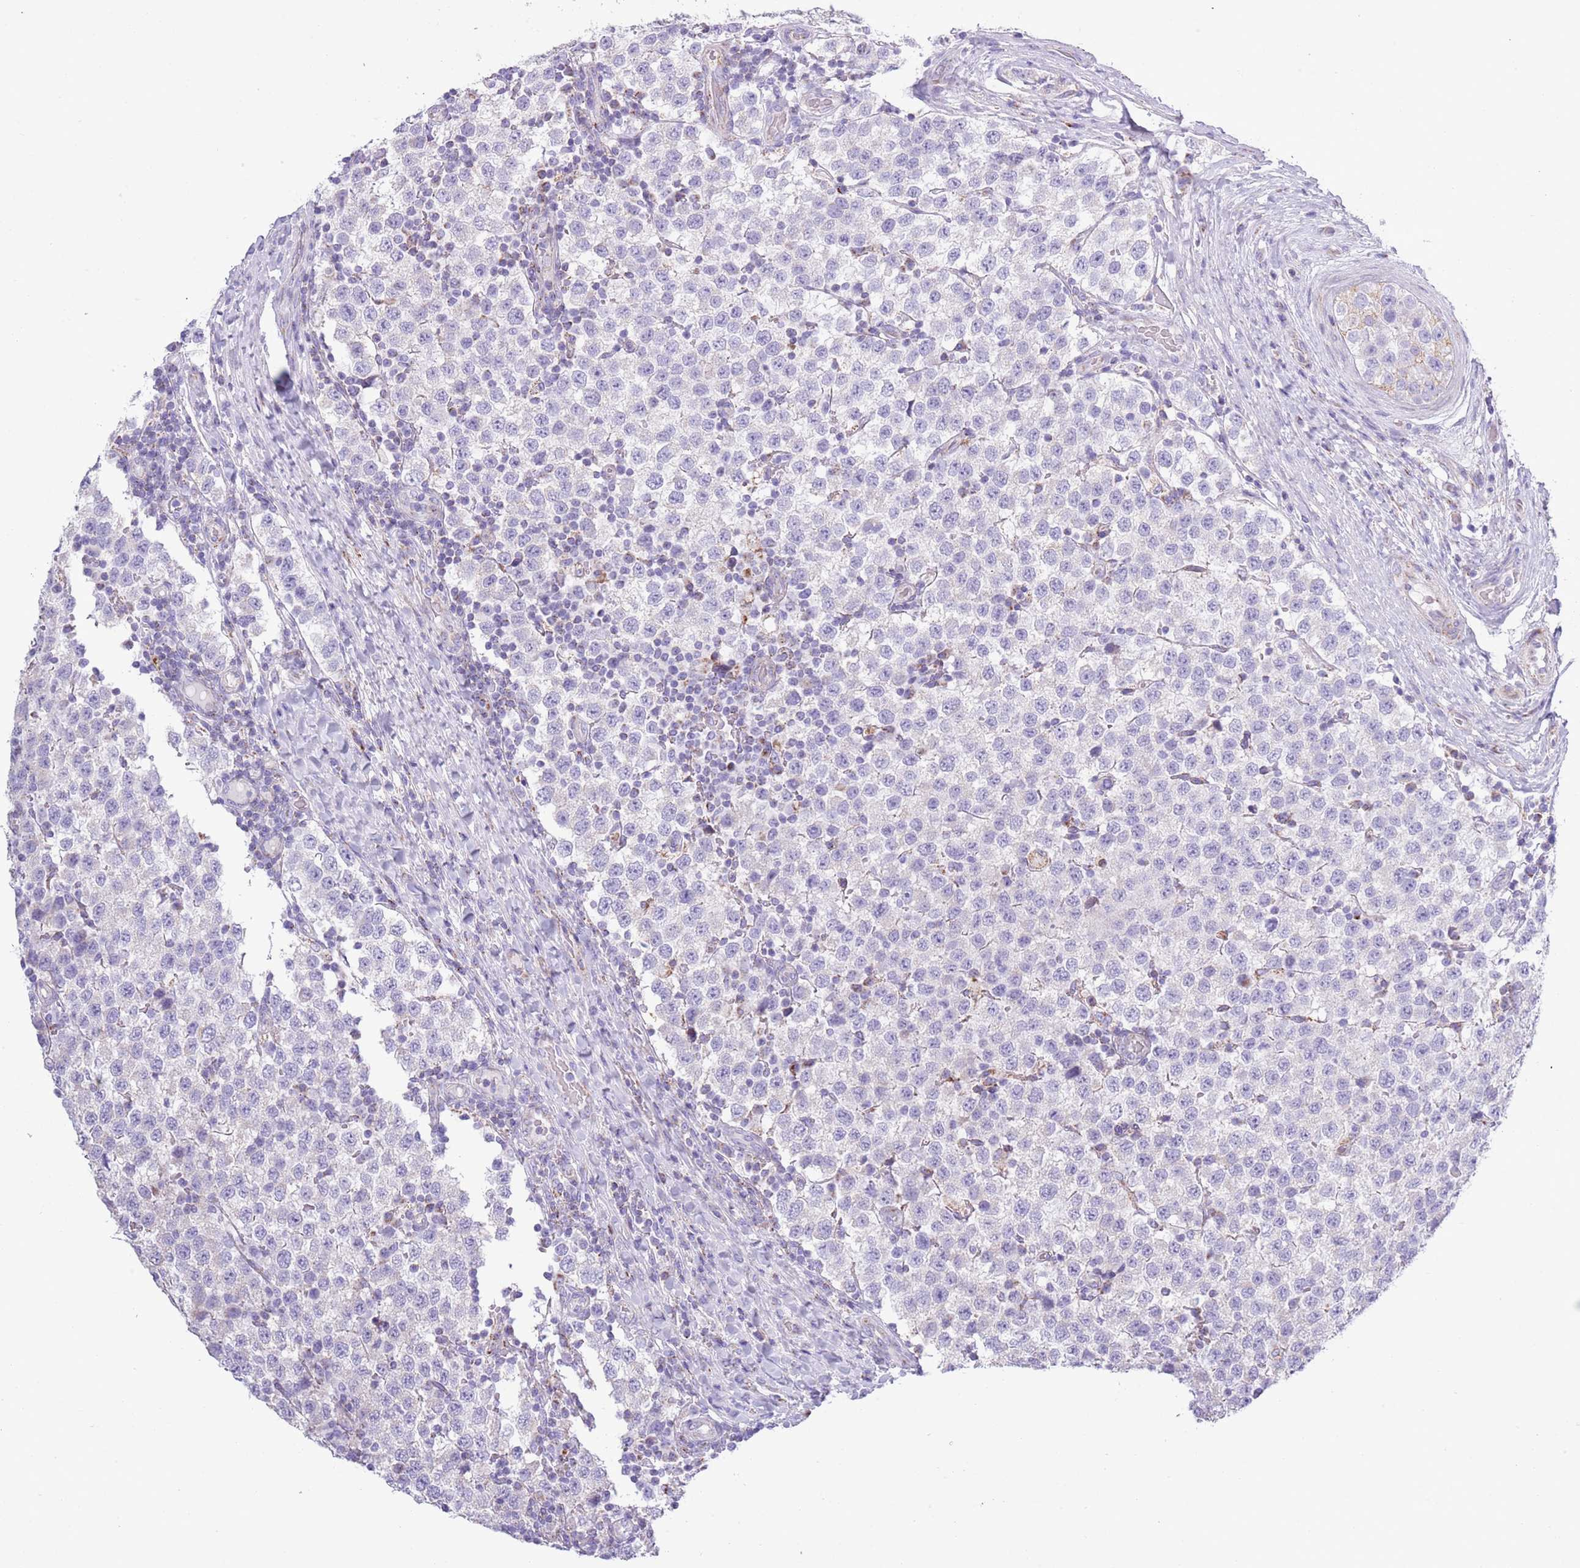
{"staining": {"intensity": "negative", "quantity": "none", "location": "none"}, "tissue": "testis cancer", "cell_type": "Tumor cells", "image_type": "cancer", "snomed": [{"axis": "morphology", "description": "Seminoma, NOS"}, {"axis": "topography", "description": "Testis"}], "caption": "The histopathology image displays no significant expression in tumor cells of seminoma (testis).", "gene": "MOCOS", "patient": {"sex": "male", "age": 34}}